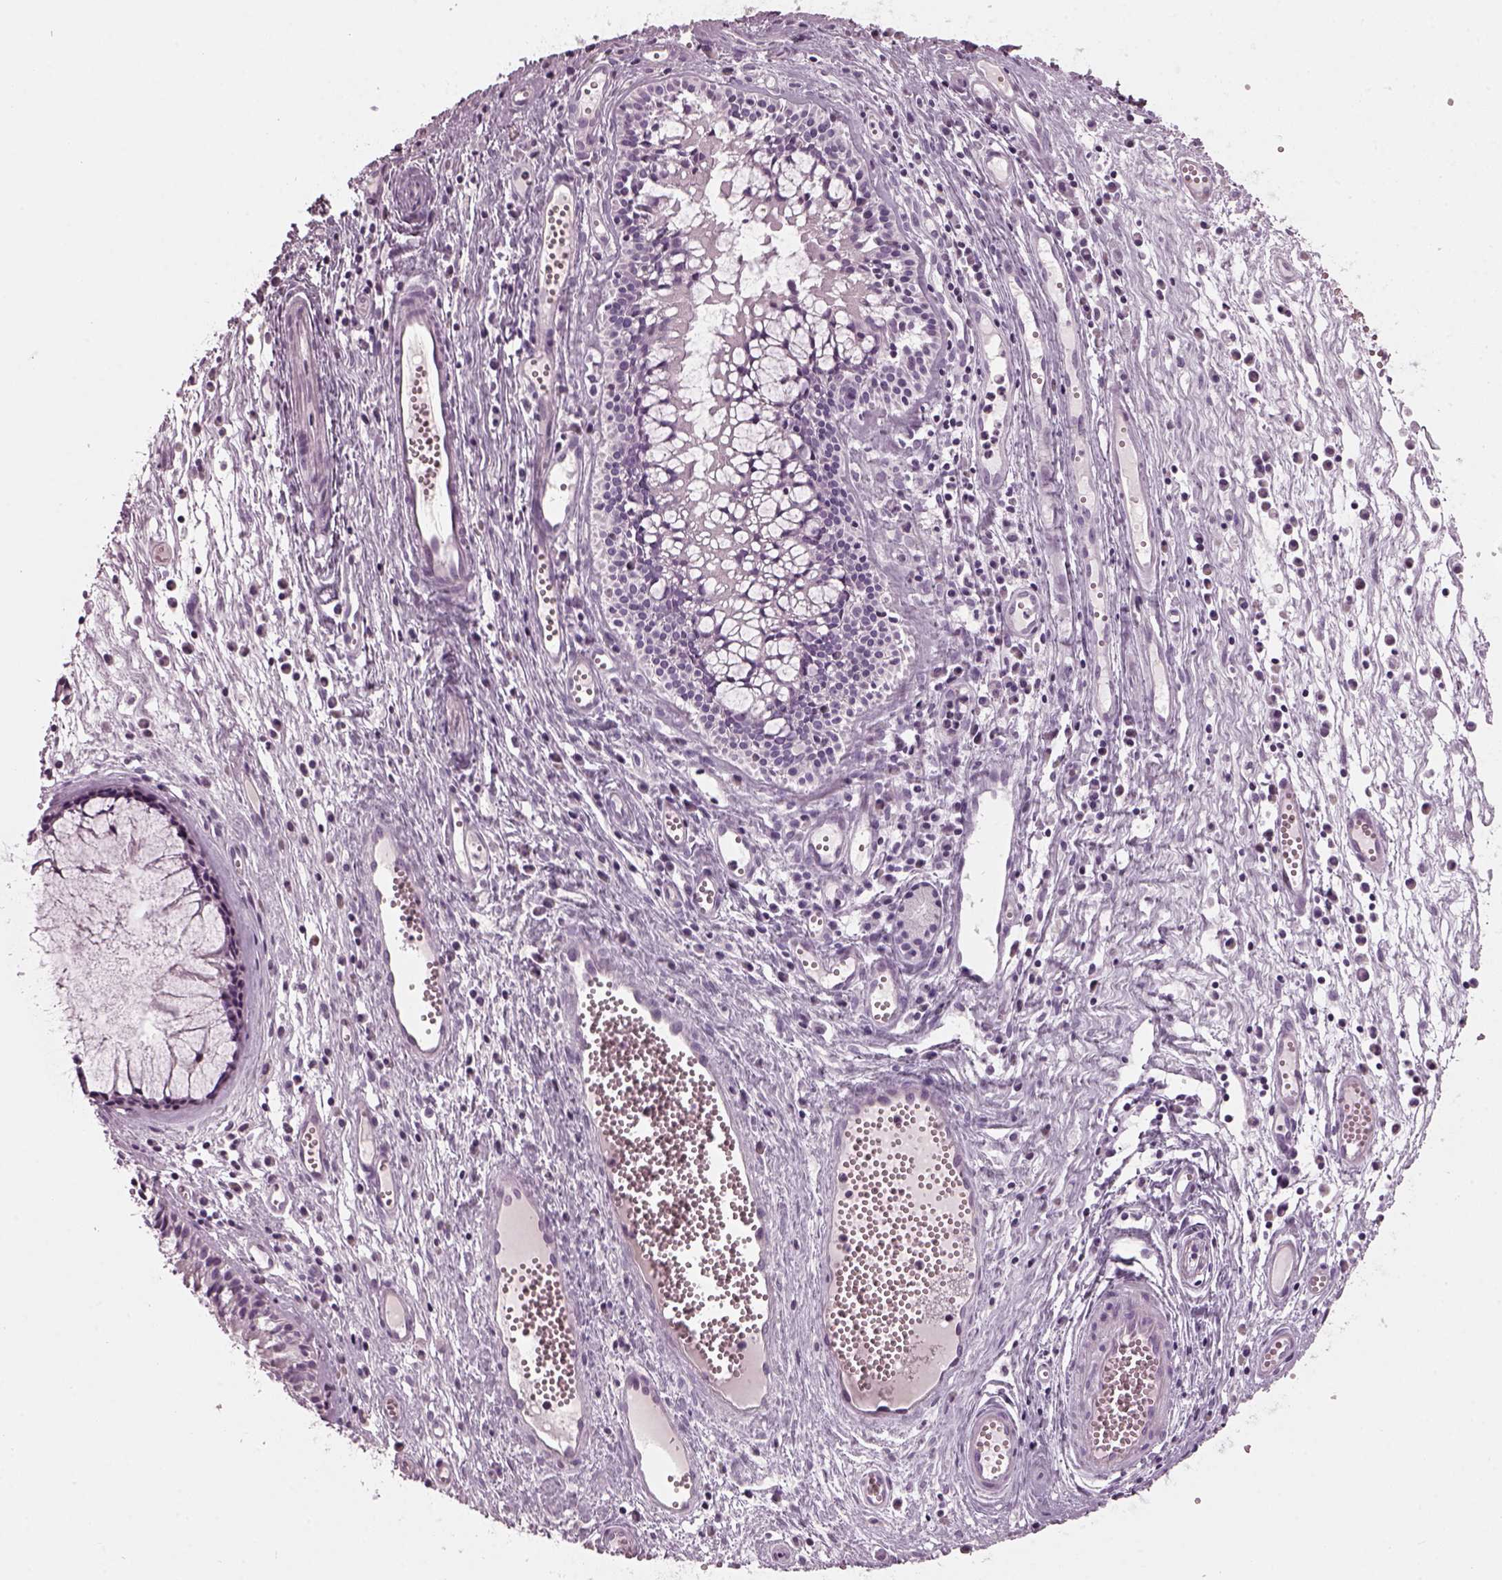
{"staining": {"intensity": "negative", "quantity": "none", "location": "none"}, "tissue": "nasopharynx", "cell_type": "Respiratory epithelial cells", "image_type": "normal", "snomed": [{"axis": "morphology", "description": "Normal tissue, NOS"}, {"axis": "topography", "description": "Nasopharynx"}], "caption": "Immunohistochemistry (IHC) photomicrograph of benign nasopharynx: human nasopharynx stained with DAB (3,3'-diaminobenzidine) reveals no significant protein staining in respiratory epithelial cells. Brightfield microscopy of immunohistochemistry stained with DAB (3,3'-diaminobenzidine) (brown) and hematoxylin (blue), captured at high magnification.", "gene": "DPYSL5", "patient": {"sex": "male", "age": 31}}